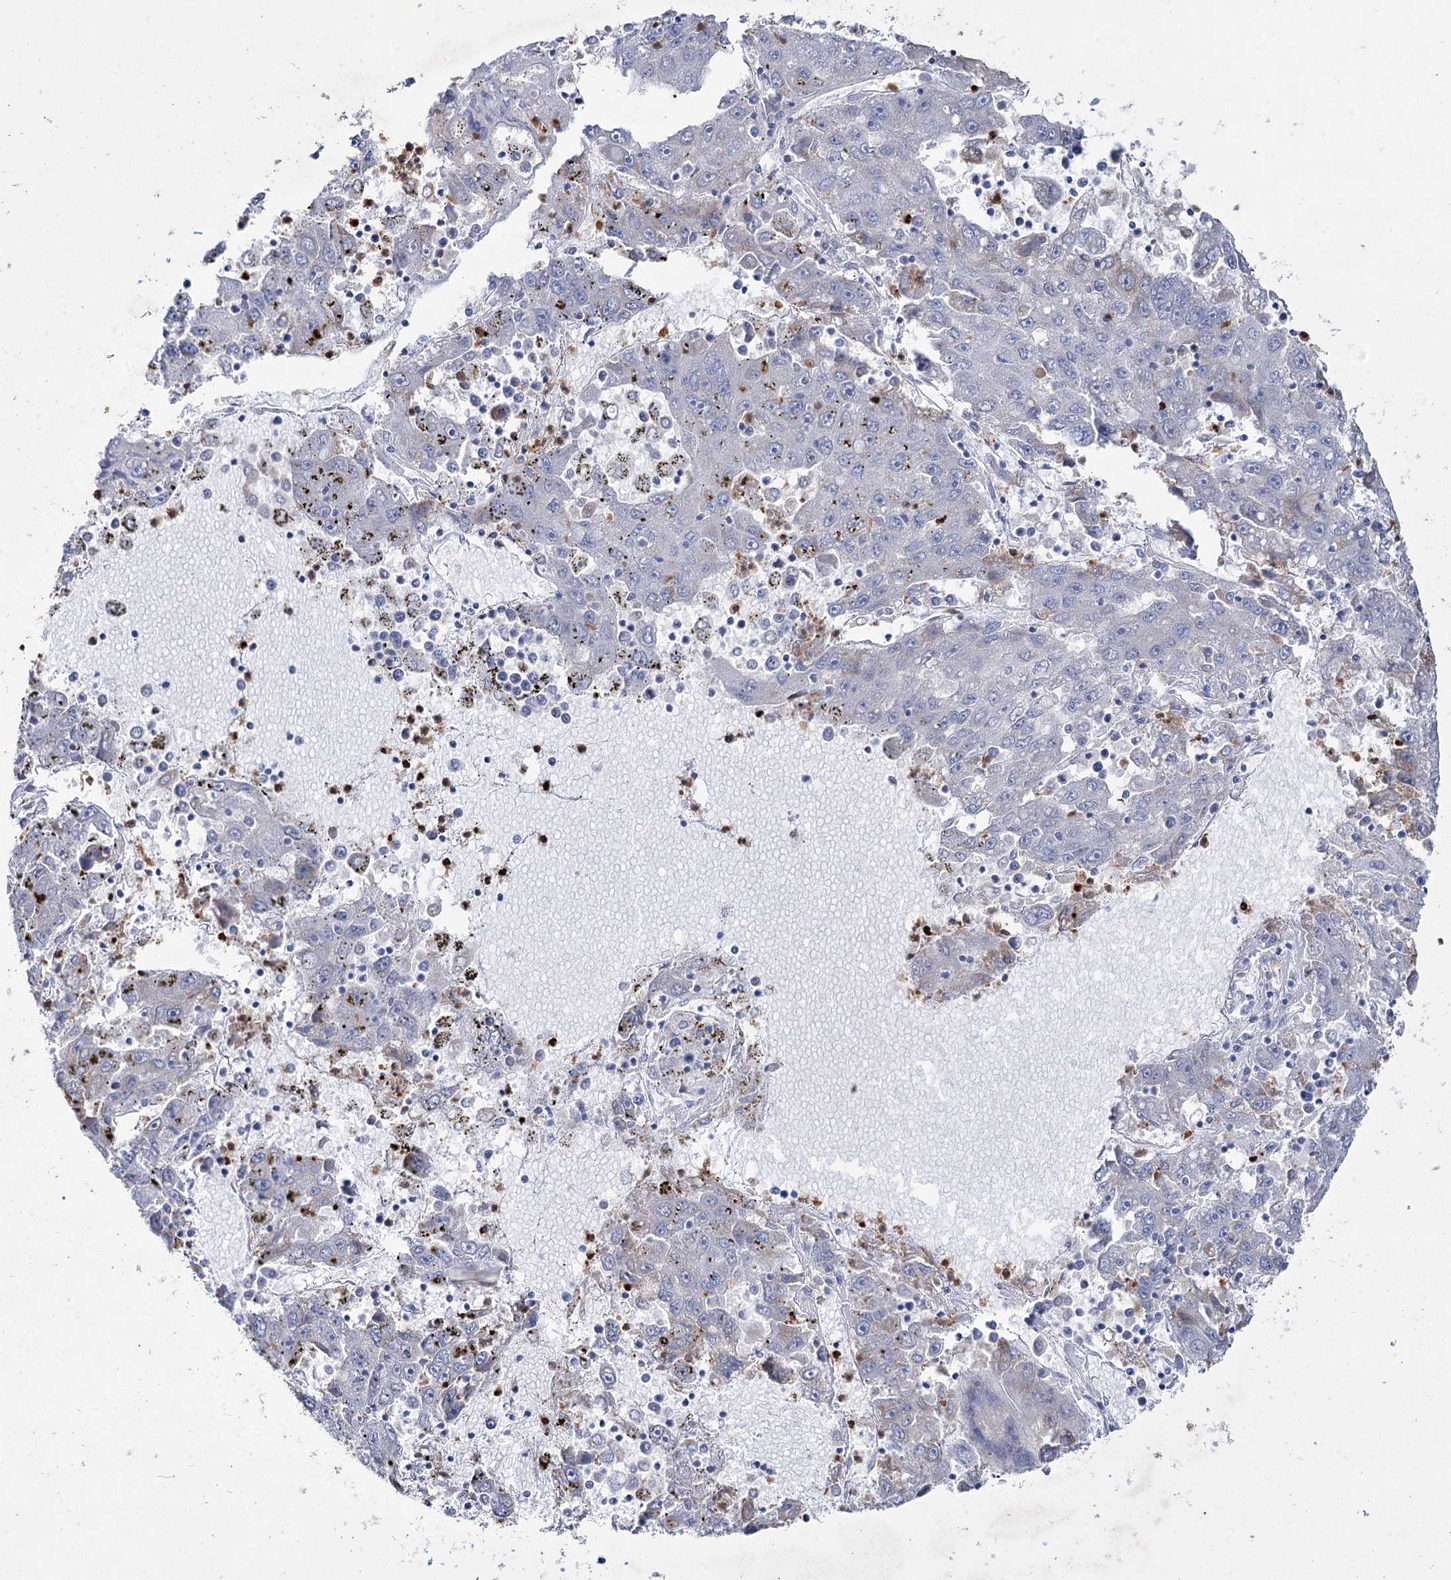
{"staining": {"intensity": "negative", "quantity": "none", "location": "none"}, "tissue": "liver cancer", "cell_type": "Tumor cells", "image_type": "cancer", "snomed": [{"axis": "morphology", "description": "Carcinoma, Hepatocellular, NOS"}, {"axis": "topography", "description": "Liver"}], "caption": "Tumor cells are negative for brown protein staining in liver cancer.", "gene": "NIPAL4", "patient": {"sex": "male", "age": 49}}